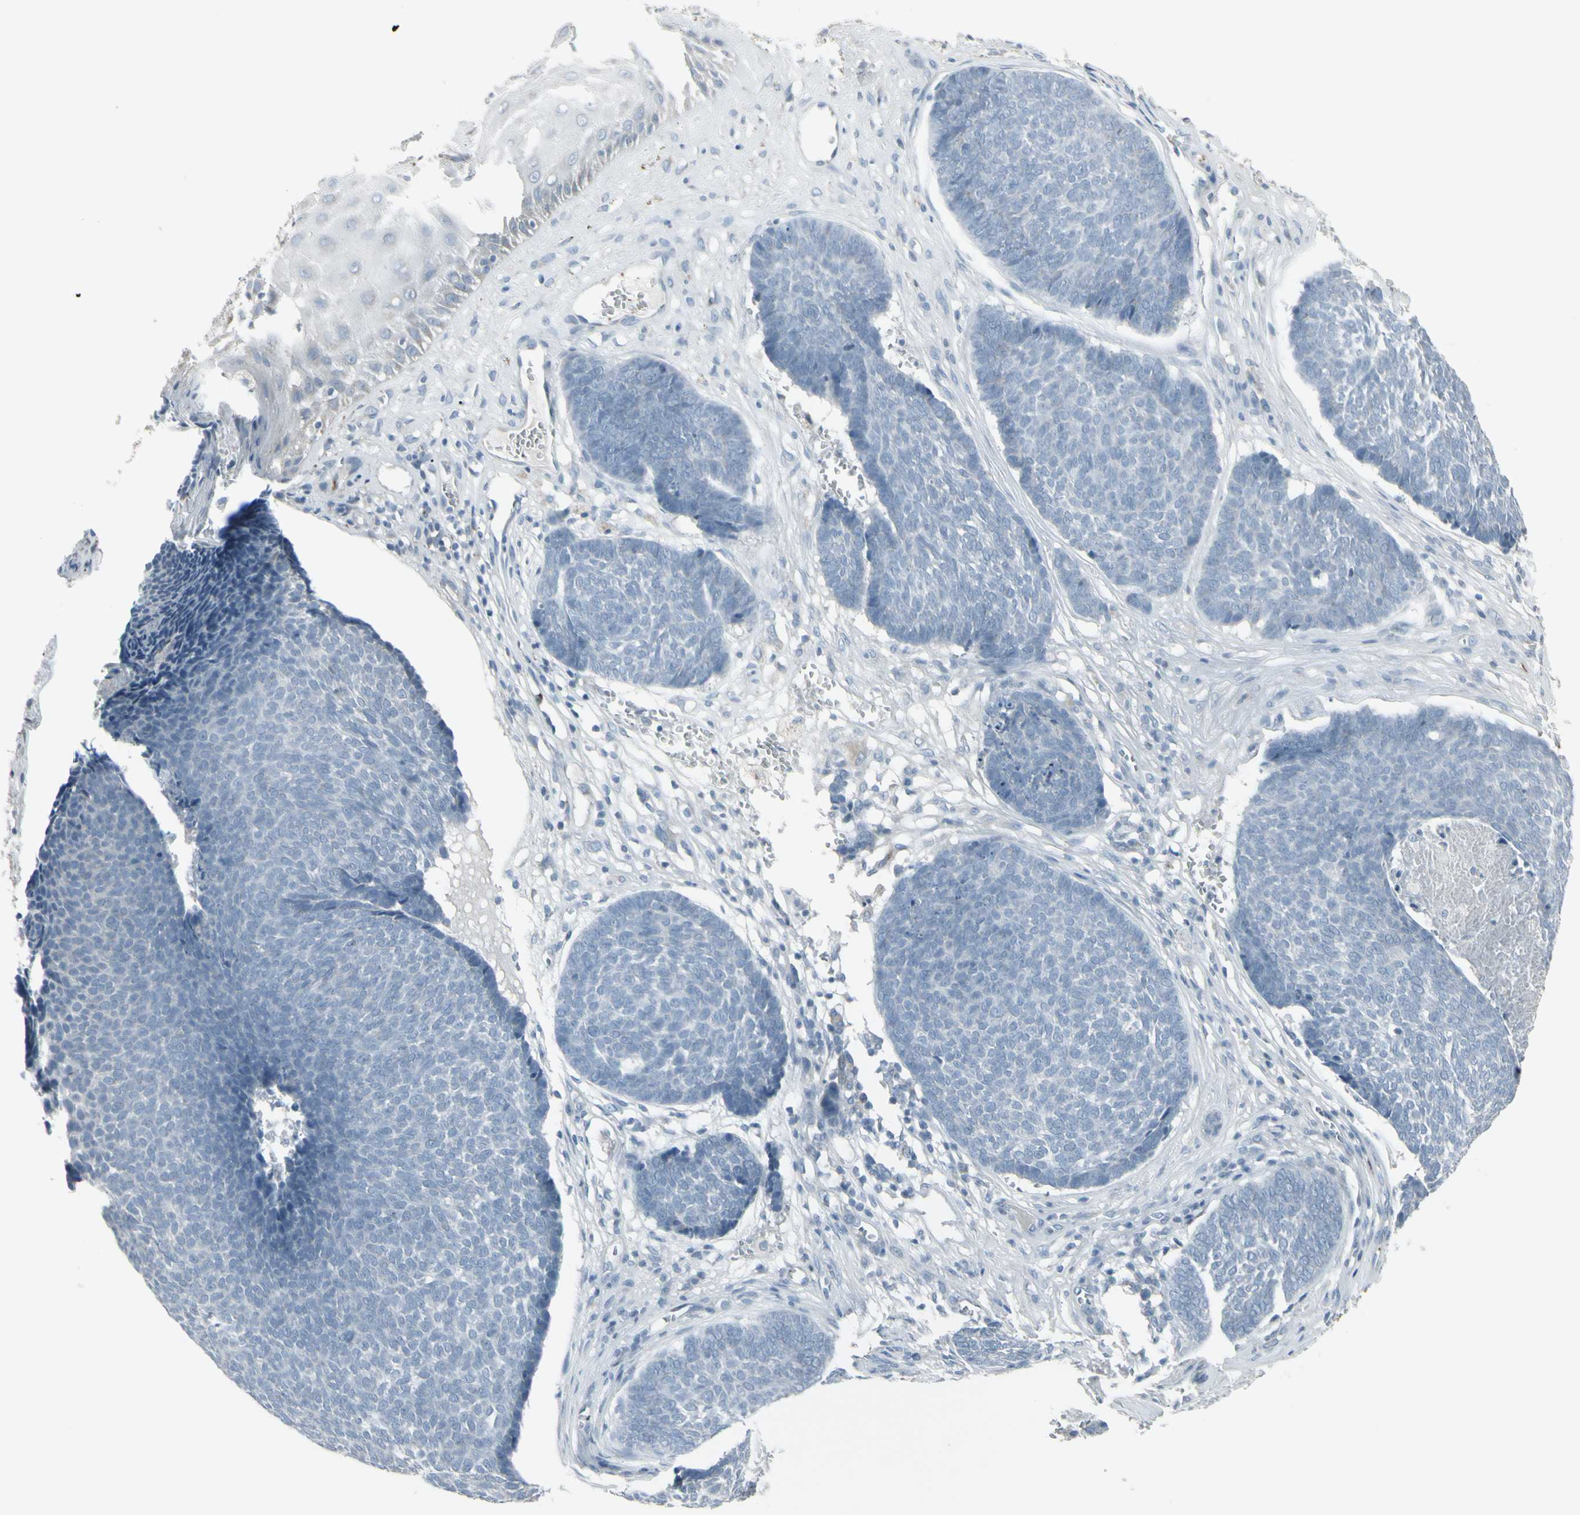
{"staining": {"intensity": "negative", "quantity": "none", "location": "none"}, "tissue": "skin cancer", "cell_type": "Tumor cells", "image_type": "cancer", "snomed": [{"axis": "morphology", "description": "Basal cell carcinoma"}, {"axis": "topography", "description": "Skin"}], "caption": "This is a image of immunohistochemistry staining of basal cell carcinoma (skin), which shows no staining in tumor cells.", "gene": "CD79B", "patient": {"sex": "male", "age": 84}}